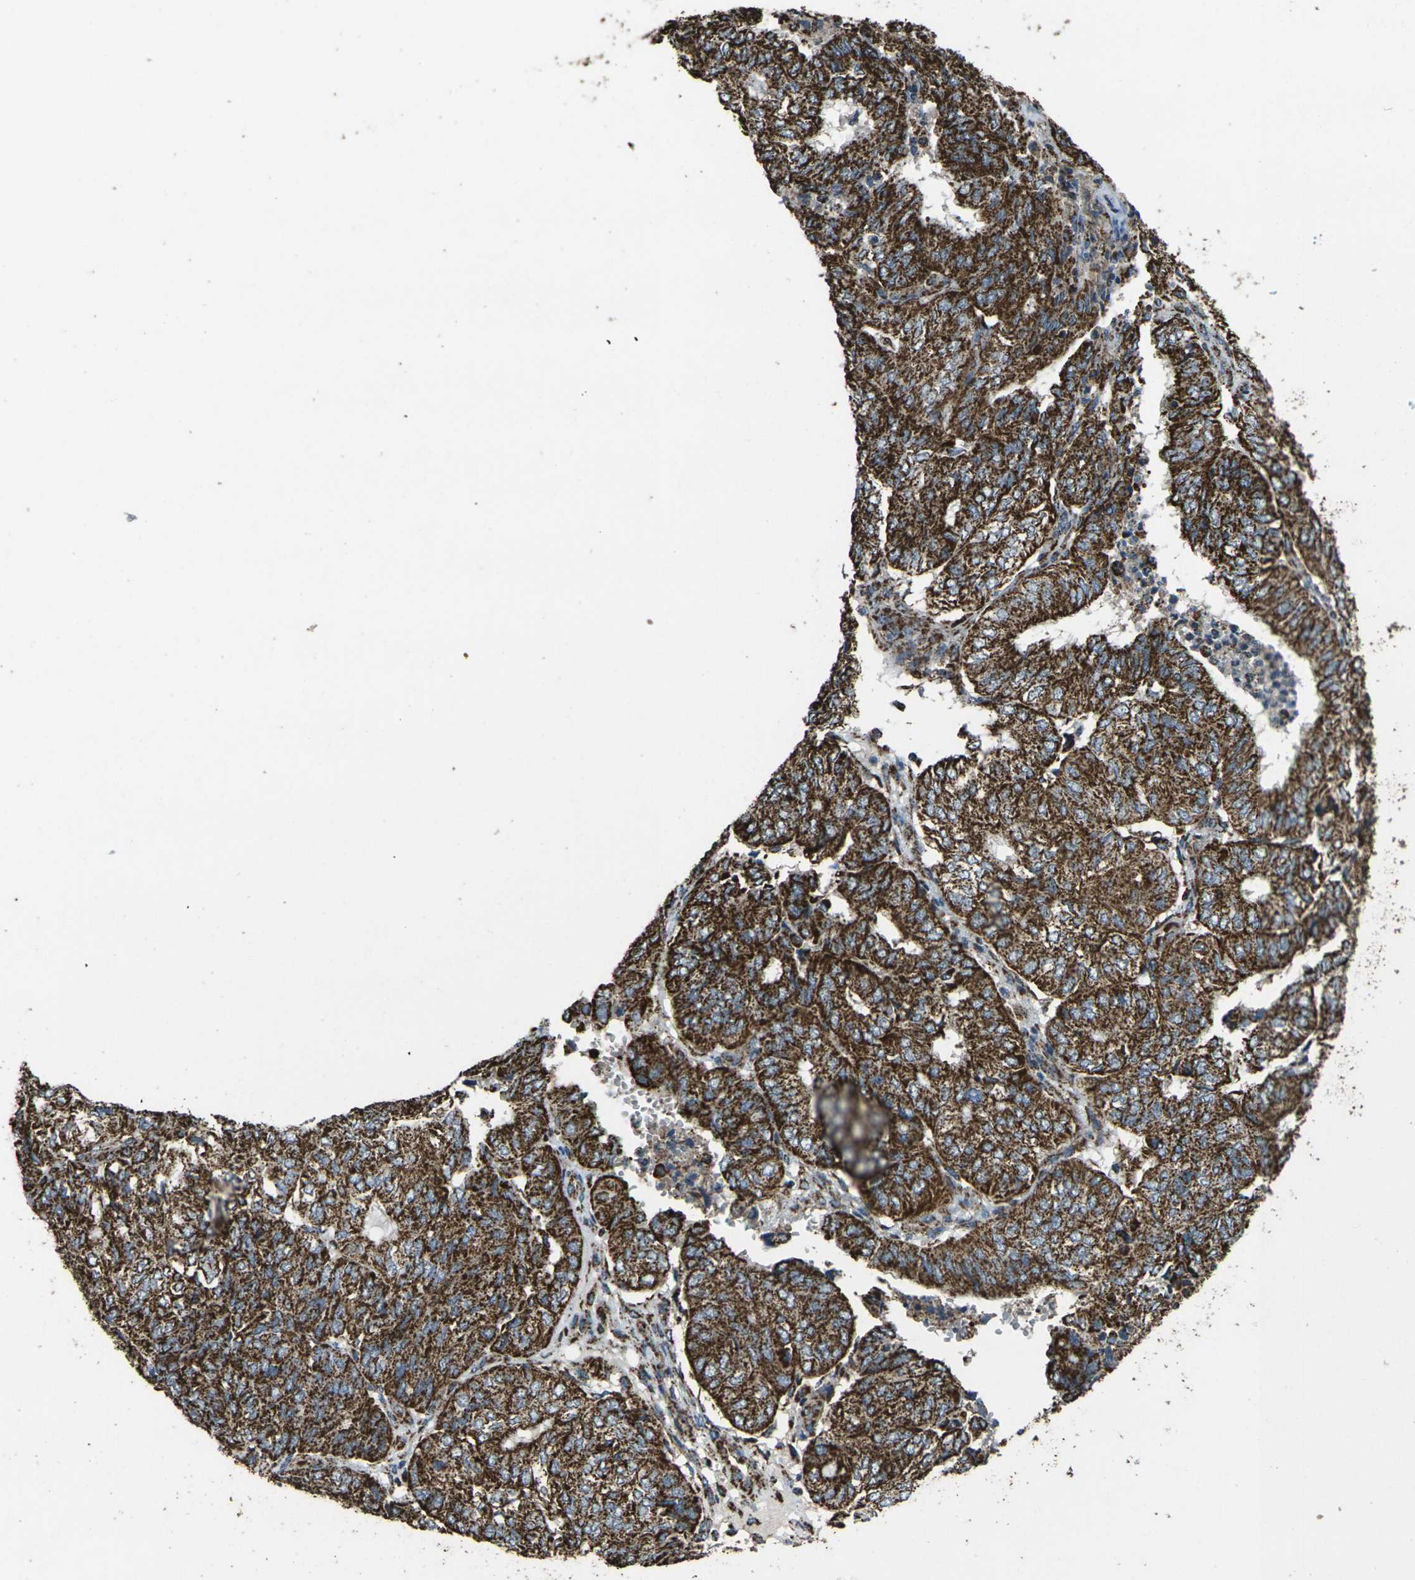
{"staining": {"intensity": "strong", "quantity": ">75%", "location": "cytoplasmic/membranous"}, "tissue": "endometrial cancer", "cell_type": "Tumor cells", "image_type": "cancer", "snomed": [{"axis": "morphology", "description": "Adenocarcinoma, NOS"}, {"axis": "topography", "description": "Uterus"}], "caption": "DAB immunohistochemical staining of human adenocarcinoma (endometrial) reveals strong cytoplasmic/membranous protein staining in about >75% of tumor cells.", "gene": "KLHL5", "patient": {"sex": "female", "age": 60}}